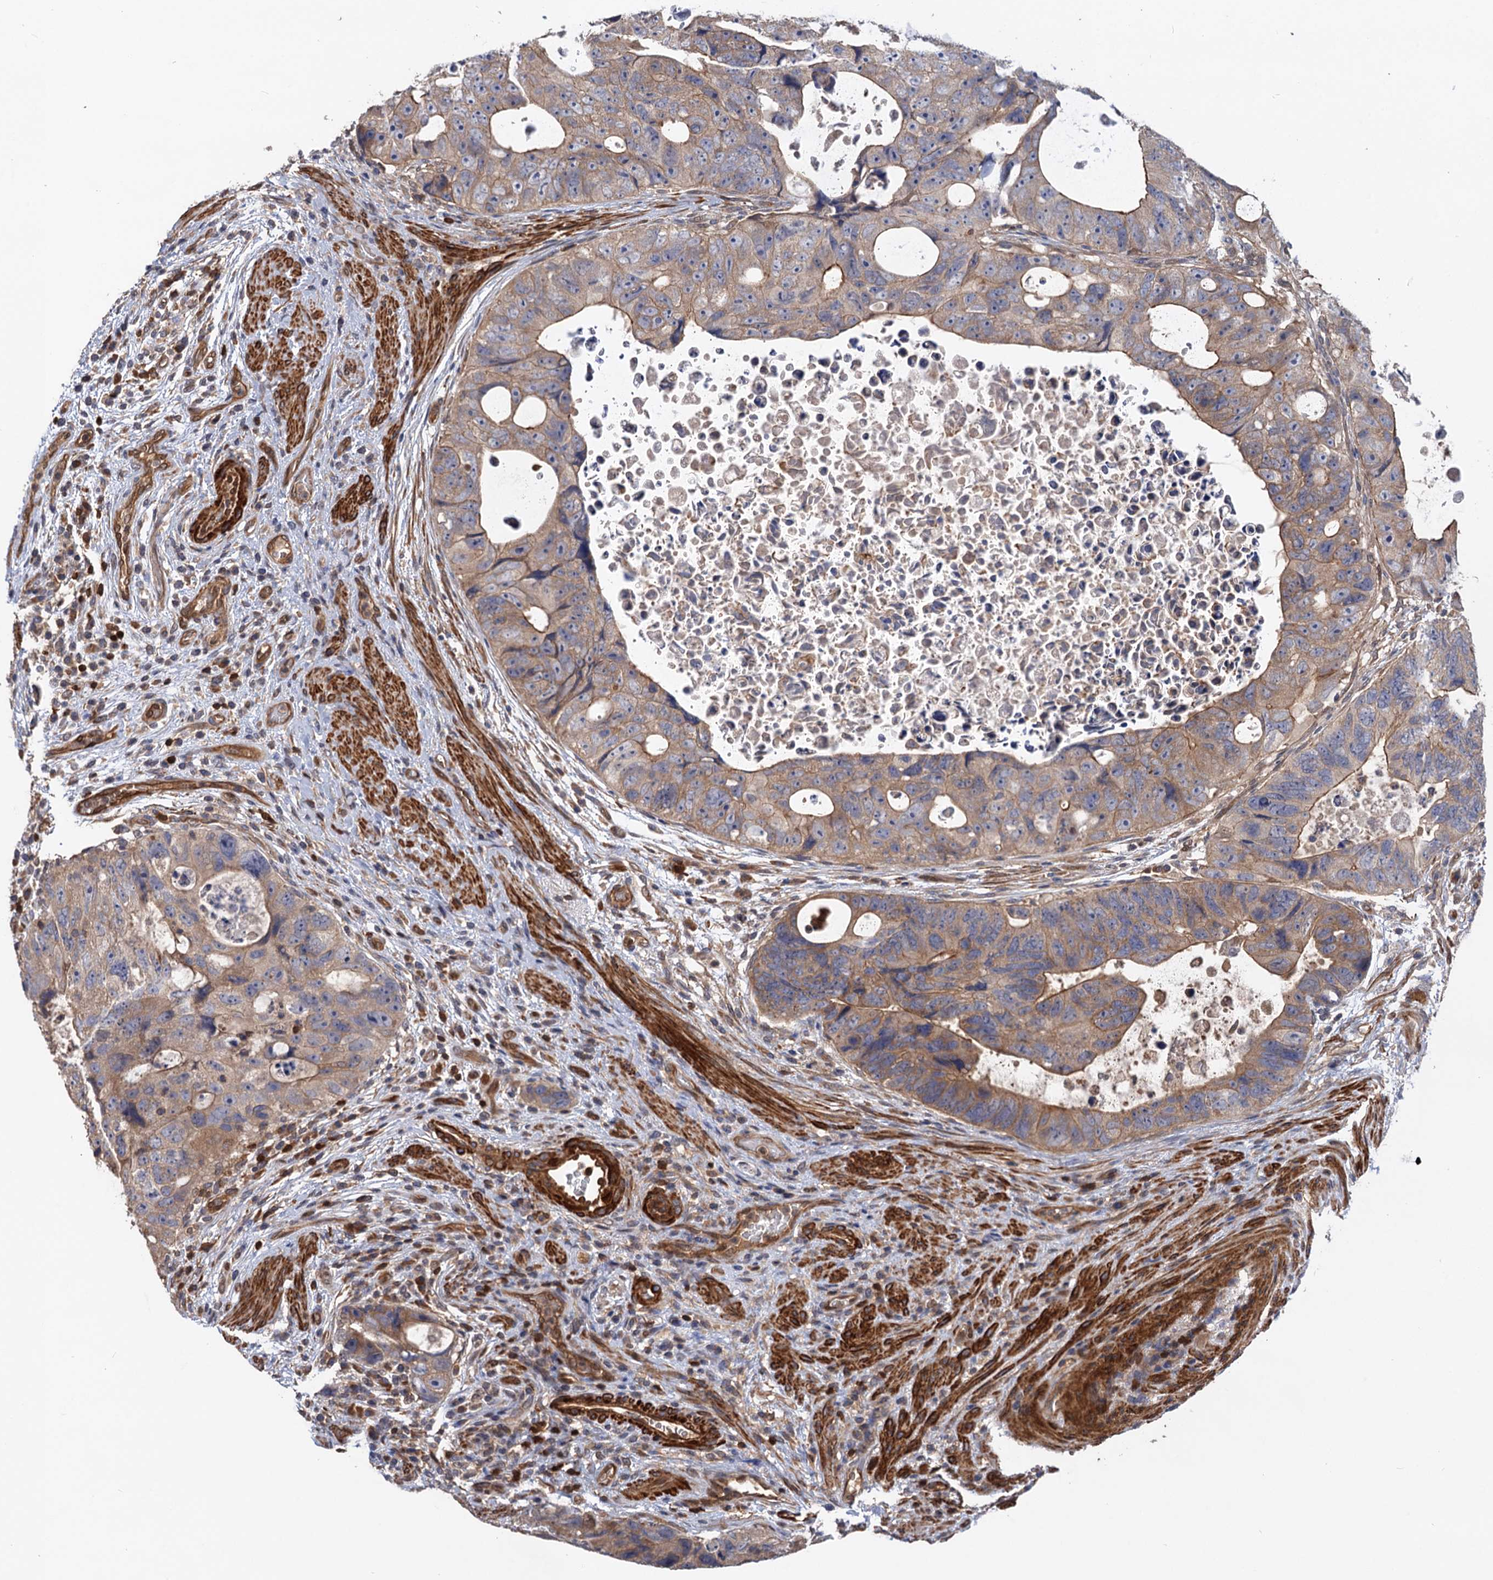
{"staining": {"intensity": "weak", "quantity": ">75%", "location": "cytoplasmic/membranous"}, "tissue": "colorectal cancer", "cell_type": "Tumor cells", "image_type": "cancer", "snomed": [{"axis": "morphology", "description": "Adenocarcinoma, NOS"}, {"axis": "topography", "description": "Rectum"}], "caption": "Protein expression analysis of colorectal cancer demonstrates weak cytoplasmic/membranous expression in about >75% of tumor cells.", "gene": "DGKA", "patient": {"sex": "male", "age": 59}}